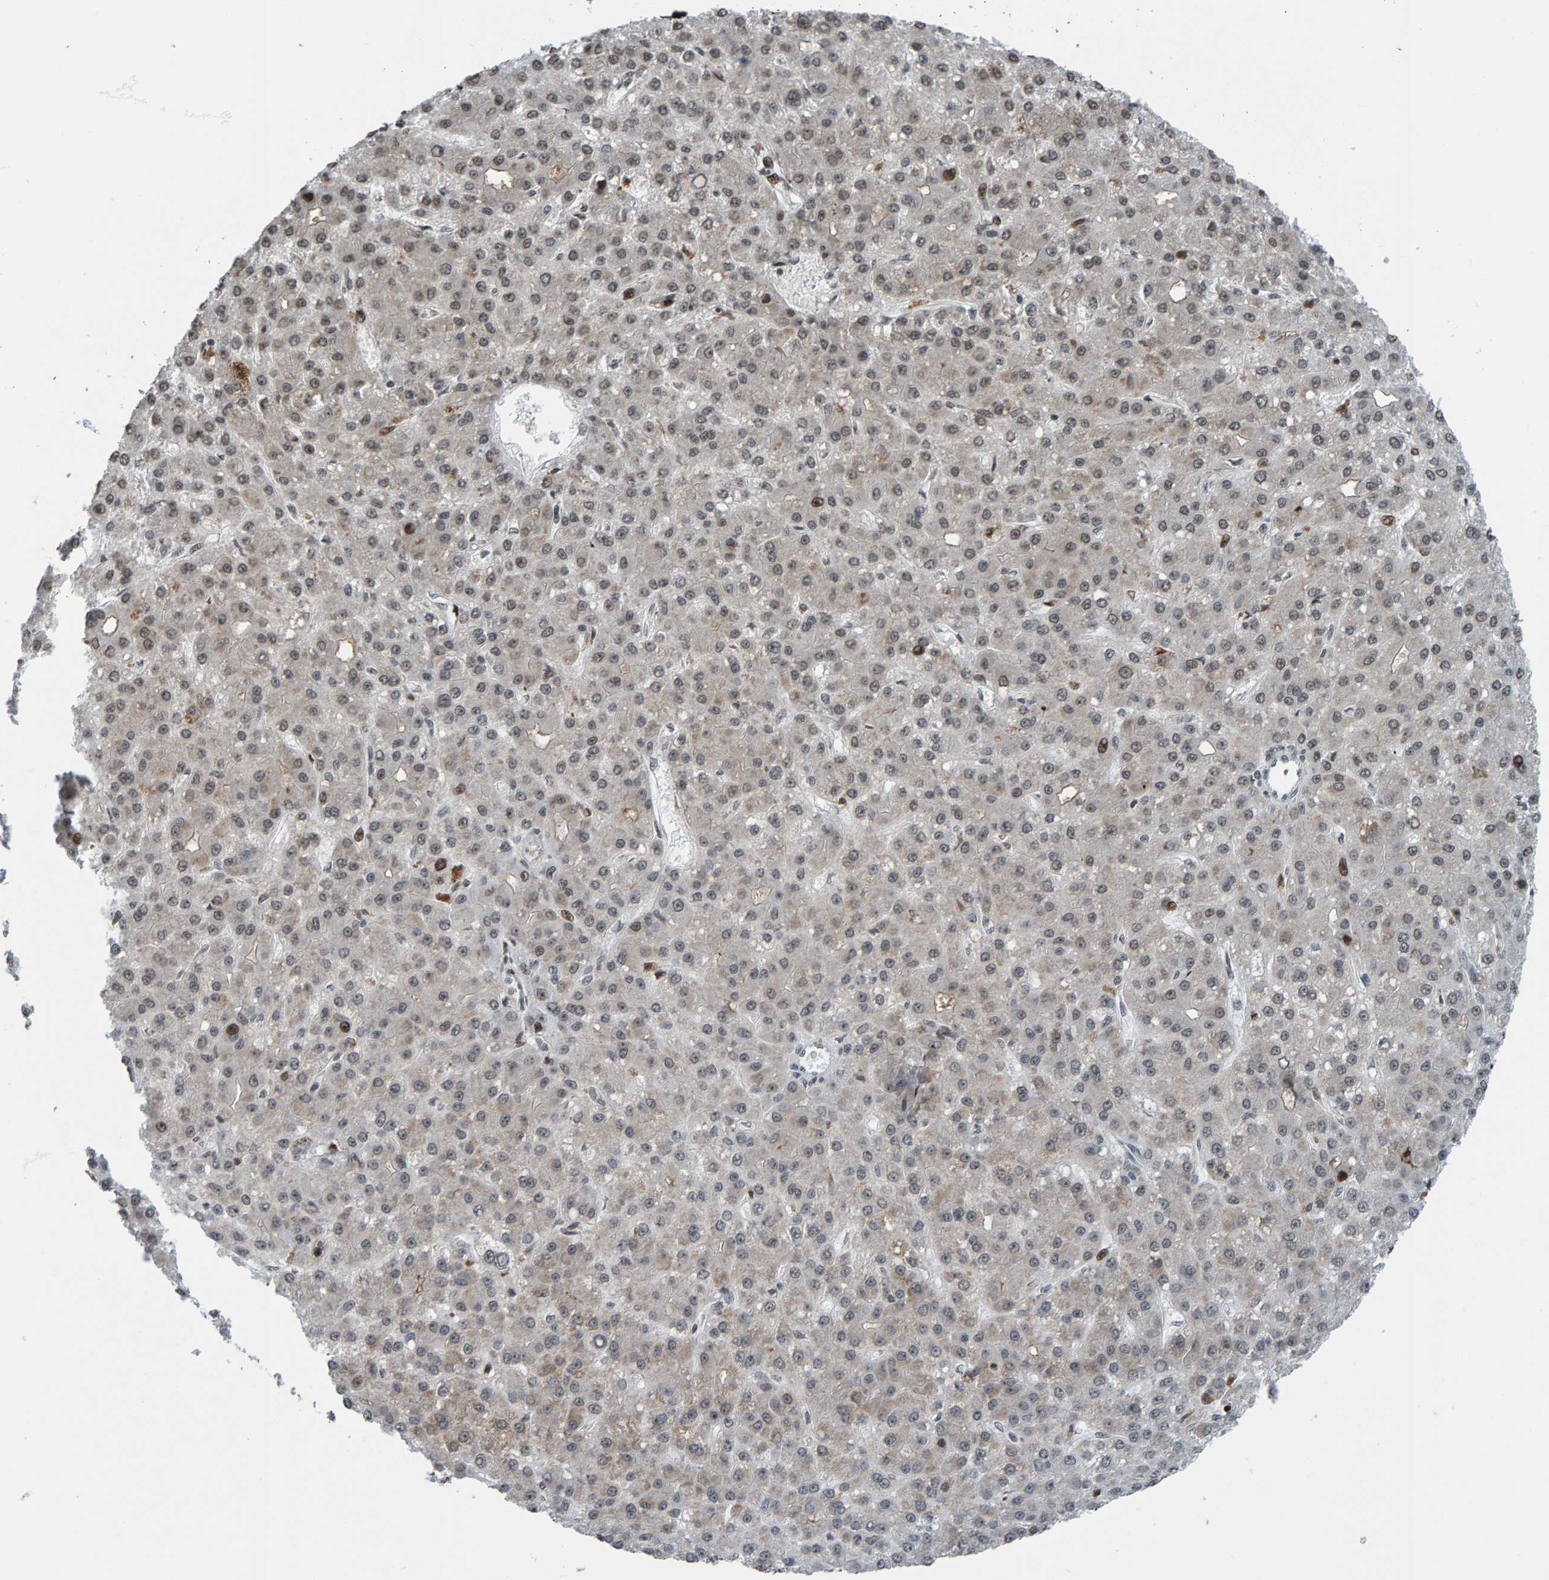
{"staining": {"intensity": "moderate", "quantity": "<25%", "location": "cytoplasmic/membranous,nuclear"}, "tissue": "liver cancer", "cell_type": "Tumor cells", "image_type": "cancer", "snomed": [{"axis": "morphology", "description": "Carcinoma, Hepatocellular, NOS"}, {"axis": "topography", "description": "Liver"}], "caption": "This photomicrograph demonstrates IHC staining of liver cancer (hepatocellular carcinoma), with low moderate cytoplasmic/membranous and nuclear positivity in about <25% of tumor cells.", "gene": "ZNF366", "patient": {"sex": "male", "age": 67}}